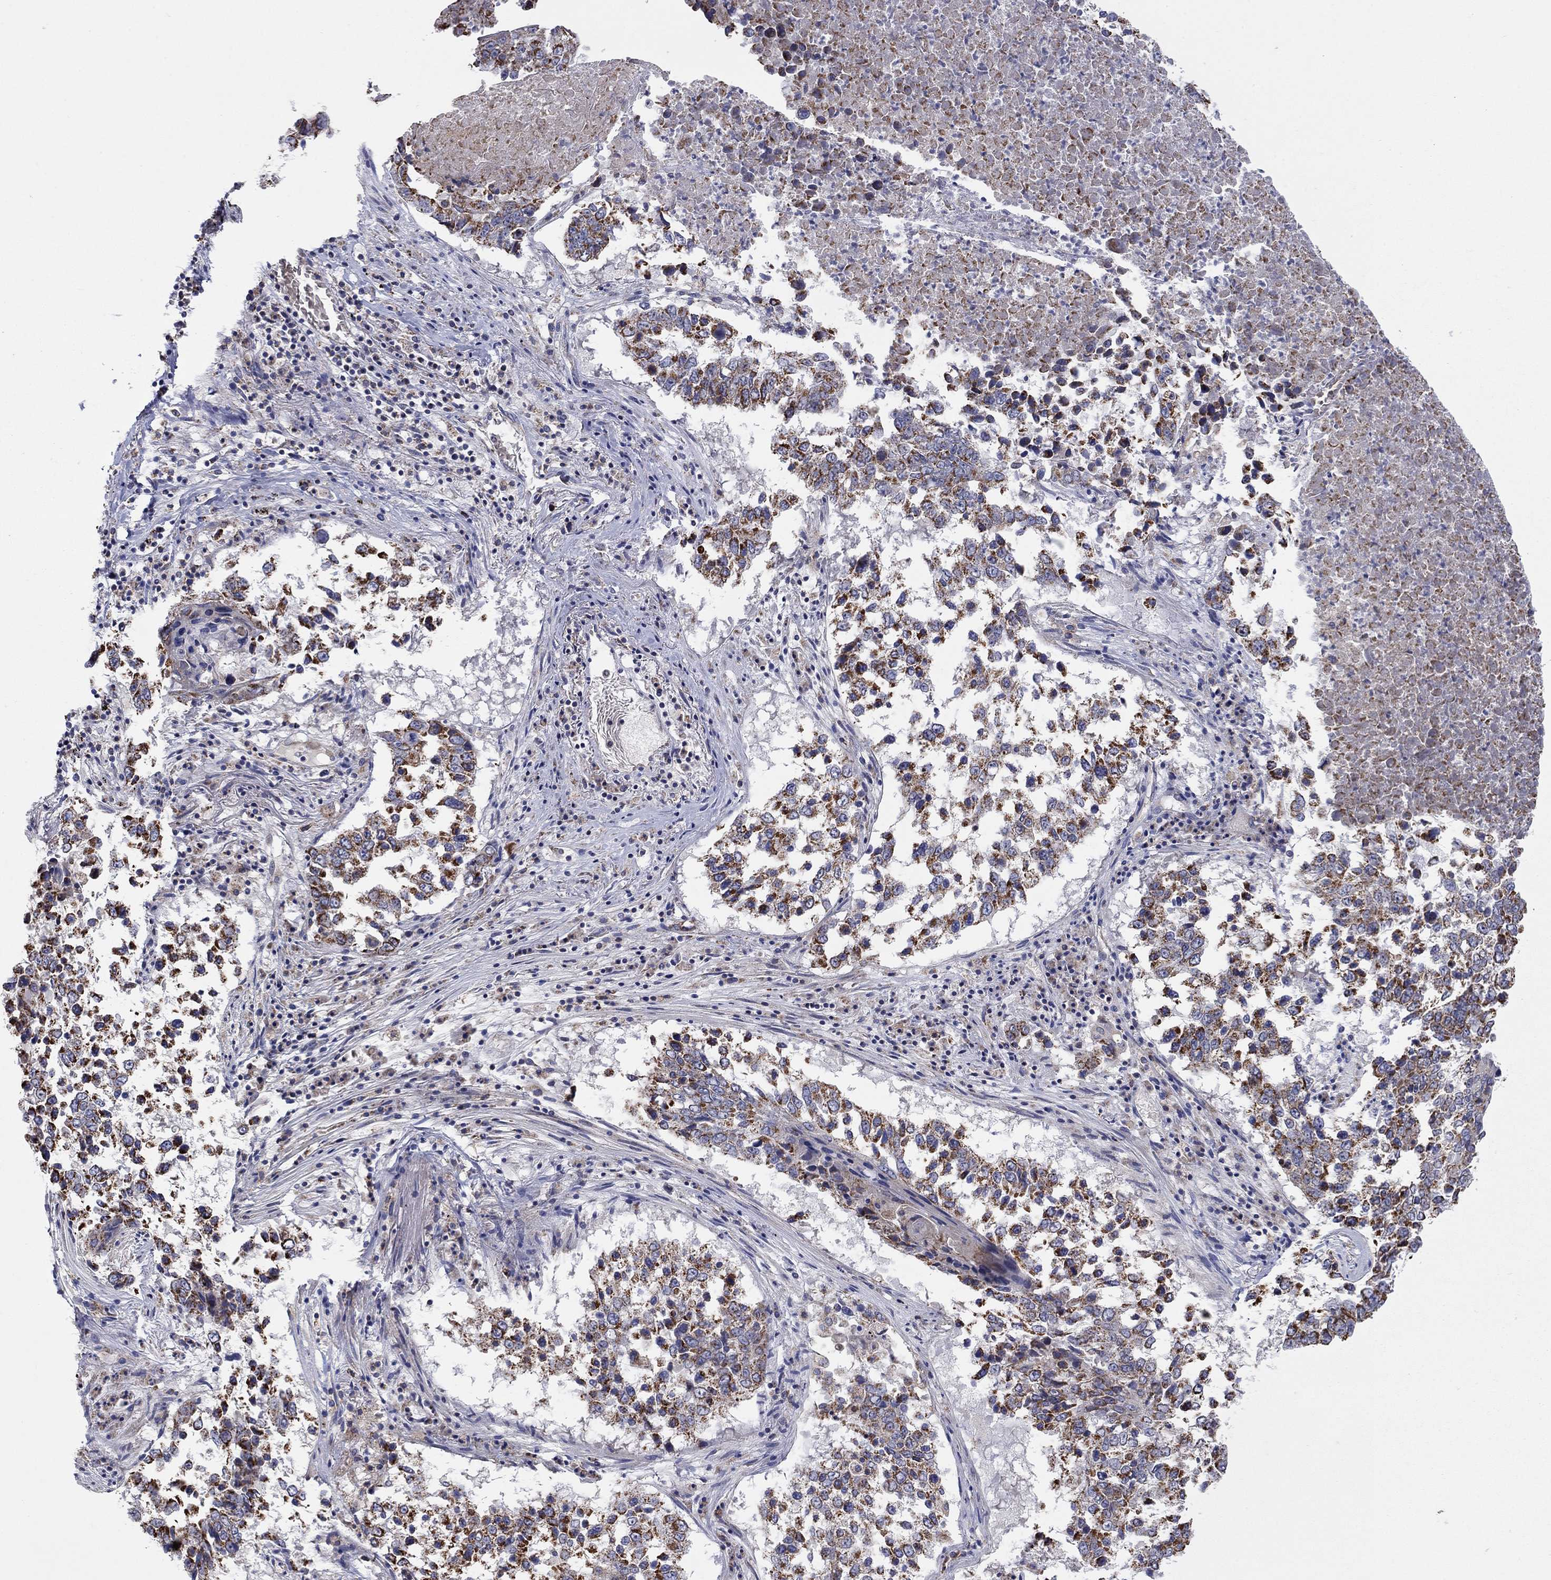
{"staining": {"intensity": "strong", "quantity": "25%-75%", "location": "cytoplasmic/membranous"}, "tissue": "lung cancer", "cell_type": "Tumor cells", "image_type": "cancer", "snomed": [{"axis": "morphology", "description": "Squamous cell carcinoma, NOS"}, {"axis": "topography", "description": "Lung"}], "caption": "High-magnification brightfield microscopy of lung cancer stained with DAB (3,3'-diaminobenzidine) (brown) and counterstained with hematoxylin (blue). tumor cells exhibit strong cytoplasmic/membranous expression is present in approximately25%-75% of cells. (Stains: DAB in brown, nuclei in blue, Microscopy: brightfield microscopy at high magnification).", "gene": "HPS5", "patient": {"sex": "male", "age": 82}}